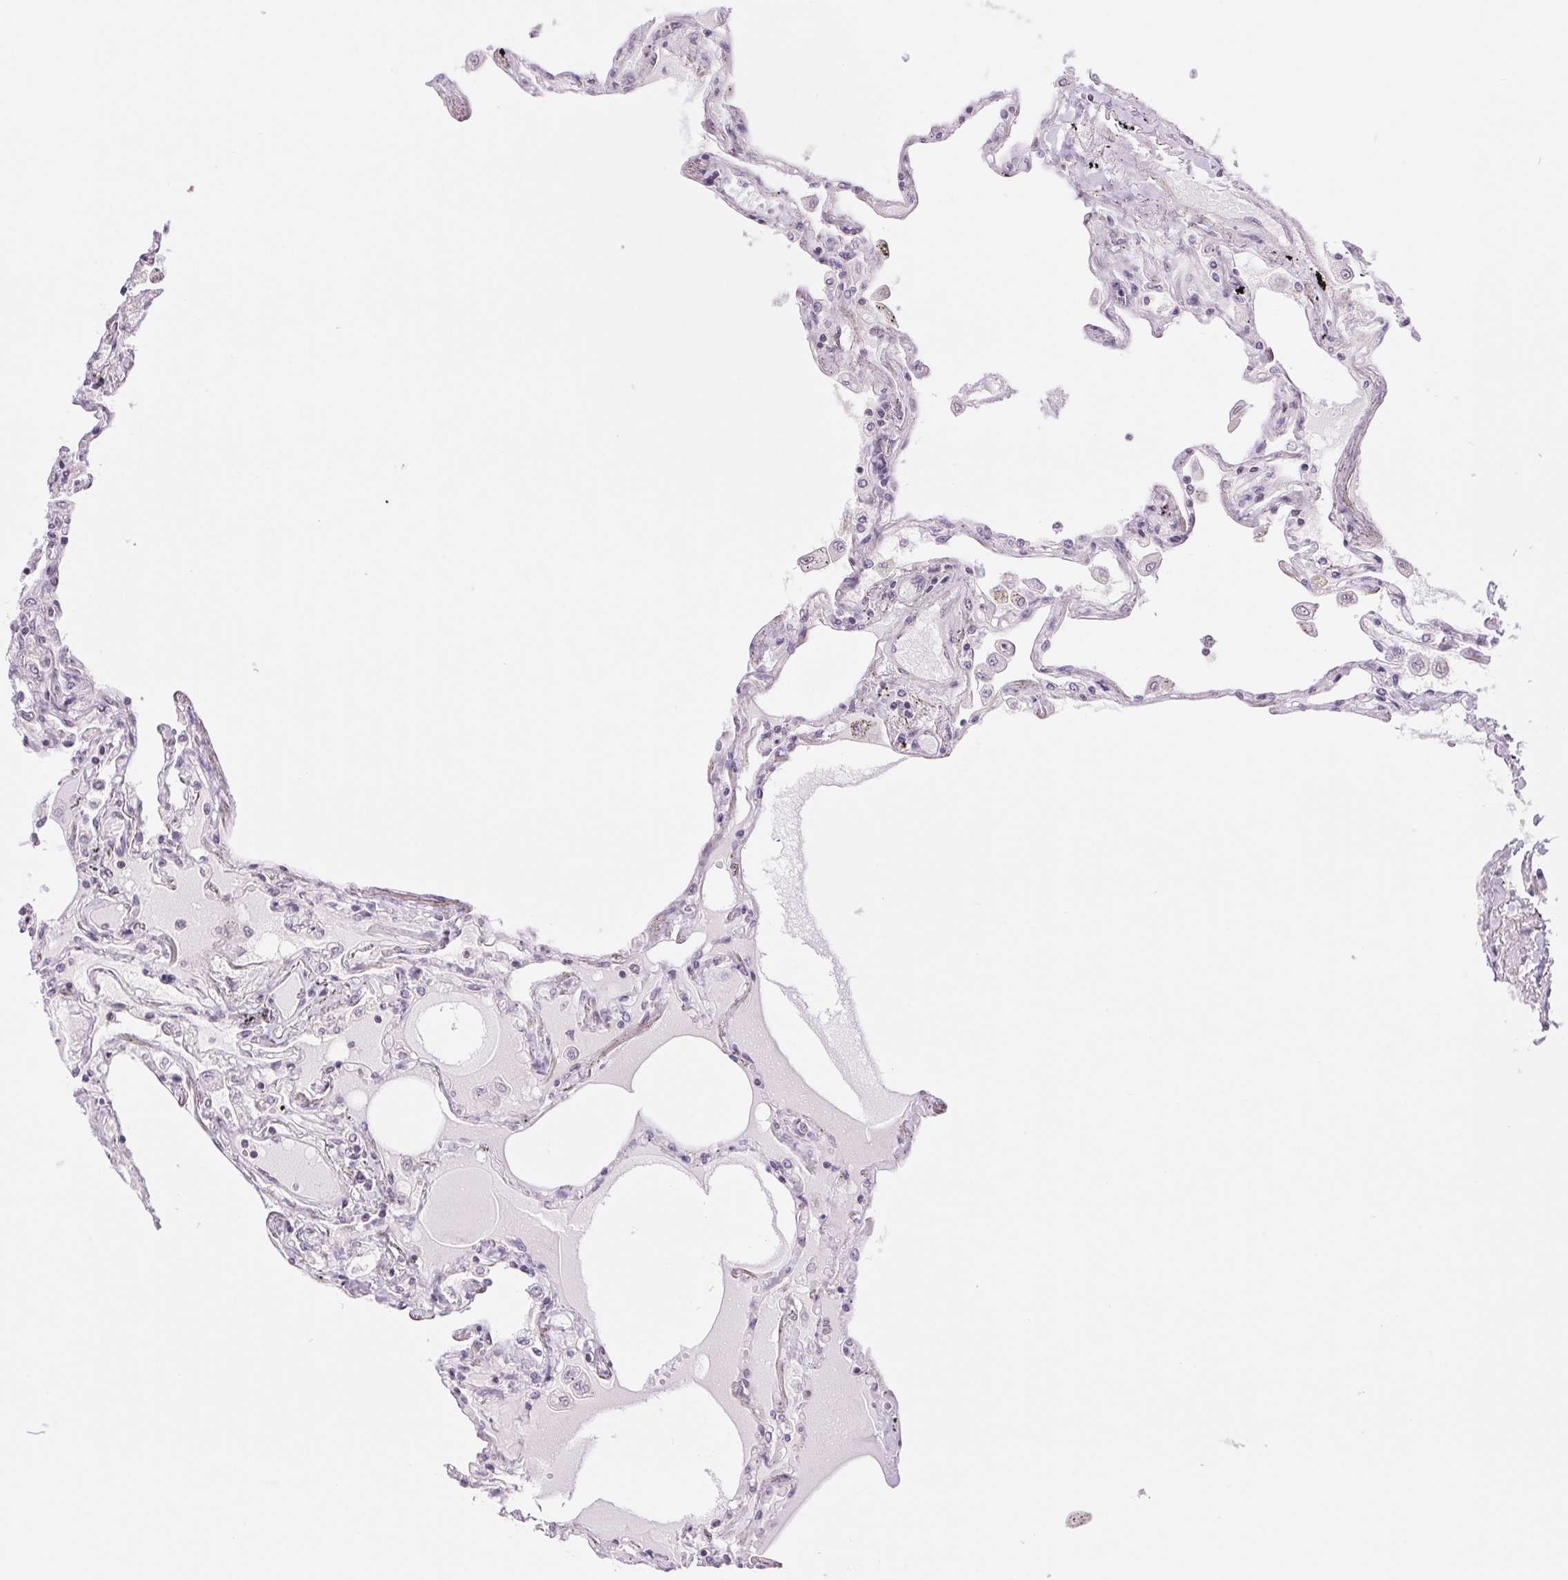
{"staining": {"intensity": "negative", "quantity": "none", "location": "none"}, "tissue": "lung", "cell_type": "Alveolar cells", "image_type": "normal", "snomed": [{"axis": "morphology", "description": "Normal tissue, NOS"}, {"axis": "morphology", "description": "Adenocarcinoma, NOS"}, {"axis": "topography", "description": "Cartilage tissue"}, {"axis": "topography", "description": "Lung"}], "caption": "A micrograph of lung stained for a protein demonstrates no brown staining in alveolar cells. (DAB (3,3'-diaminobenzidine) immunohistochemistry (IHC) with hematoxylin counter stain).", "gene": "RPRD1B", "patient": {"sex": "female", "age": 67}}